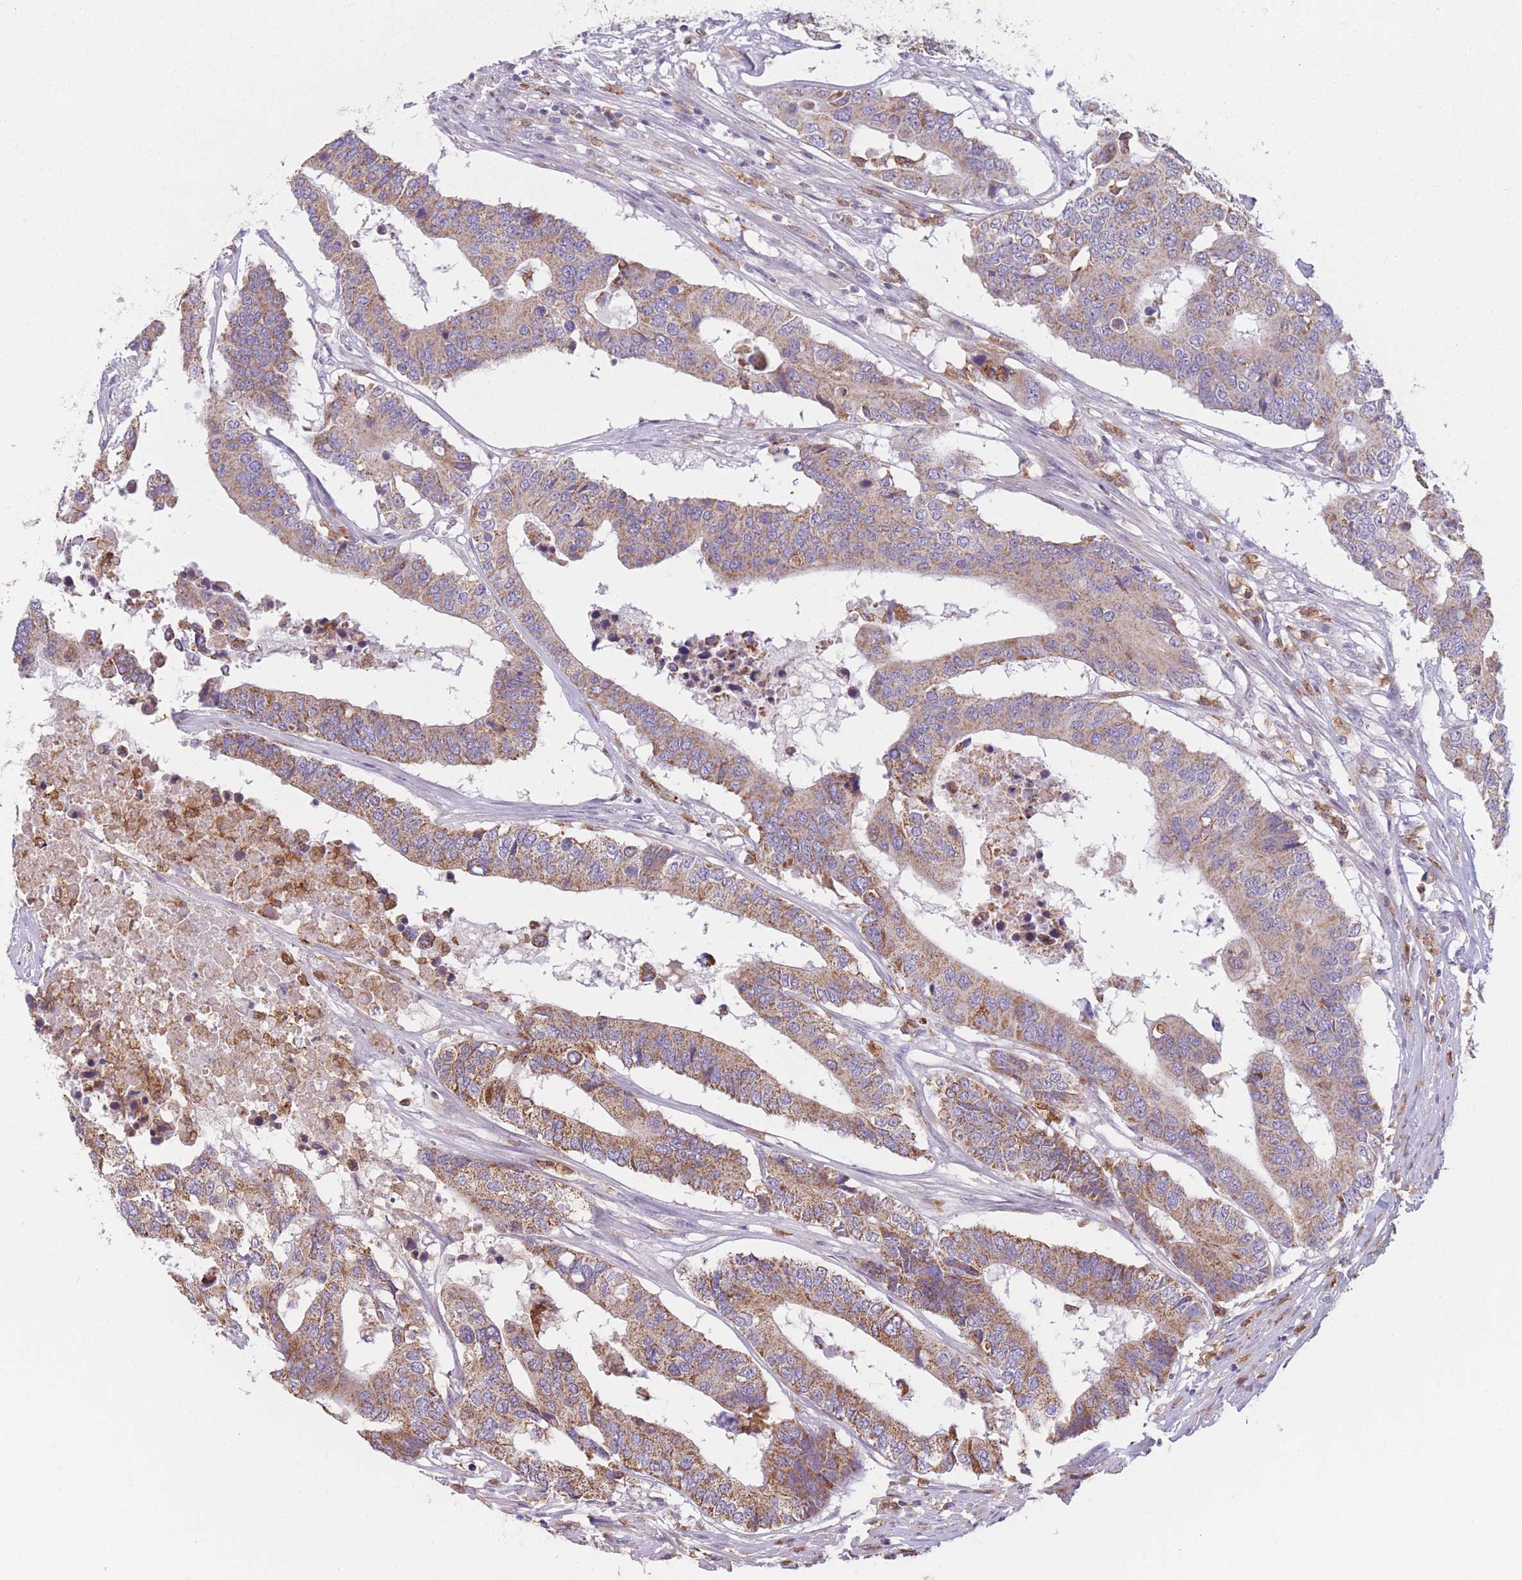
{"staining": {"intensity": "moderate", "quantity": ">75%", "location": "cytoplasmic/membranous"}, "tissue": "colorectal cancer", "cell_type": "Tumor cells", "image_type": "cancer", "snomed": [{"axis": "morphology", "description": "Adenocarcinoma, NOS"}, {"axis": "topography", "description": "Colon"}], "caption": "Colorectal cancer stained with DAB (3,3'-diaminobenzidine) immunohistochemistry exhibits medium levels of moderate cytoplasmic/membranous staining in about >75% of tumor cells. (Brightfield microscopy of DAB IHC at high magnification).", "gene": "PRAM1", "patient": {"sex": "male", "age": 77}}